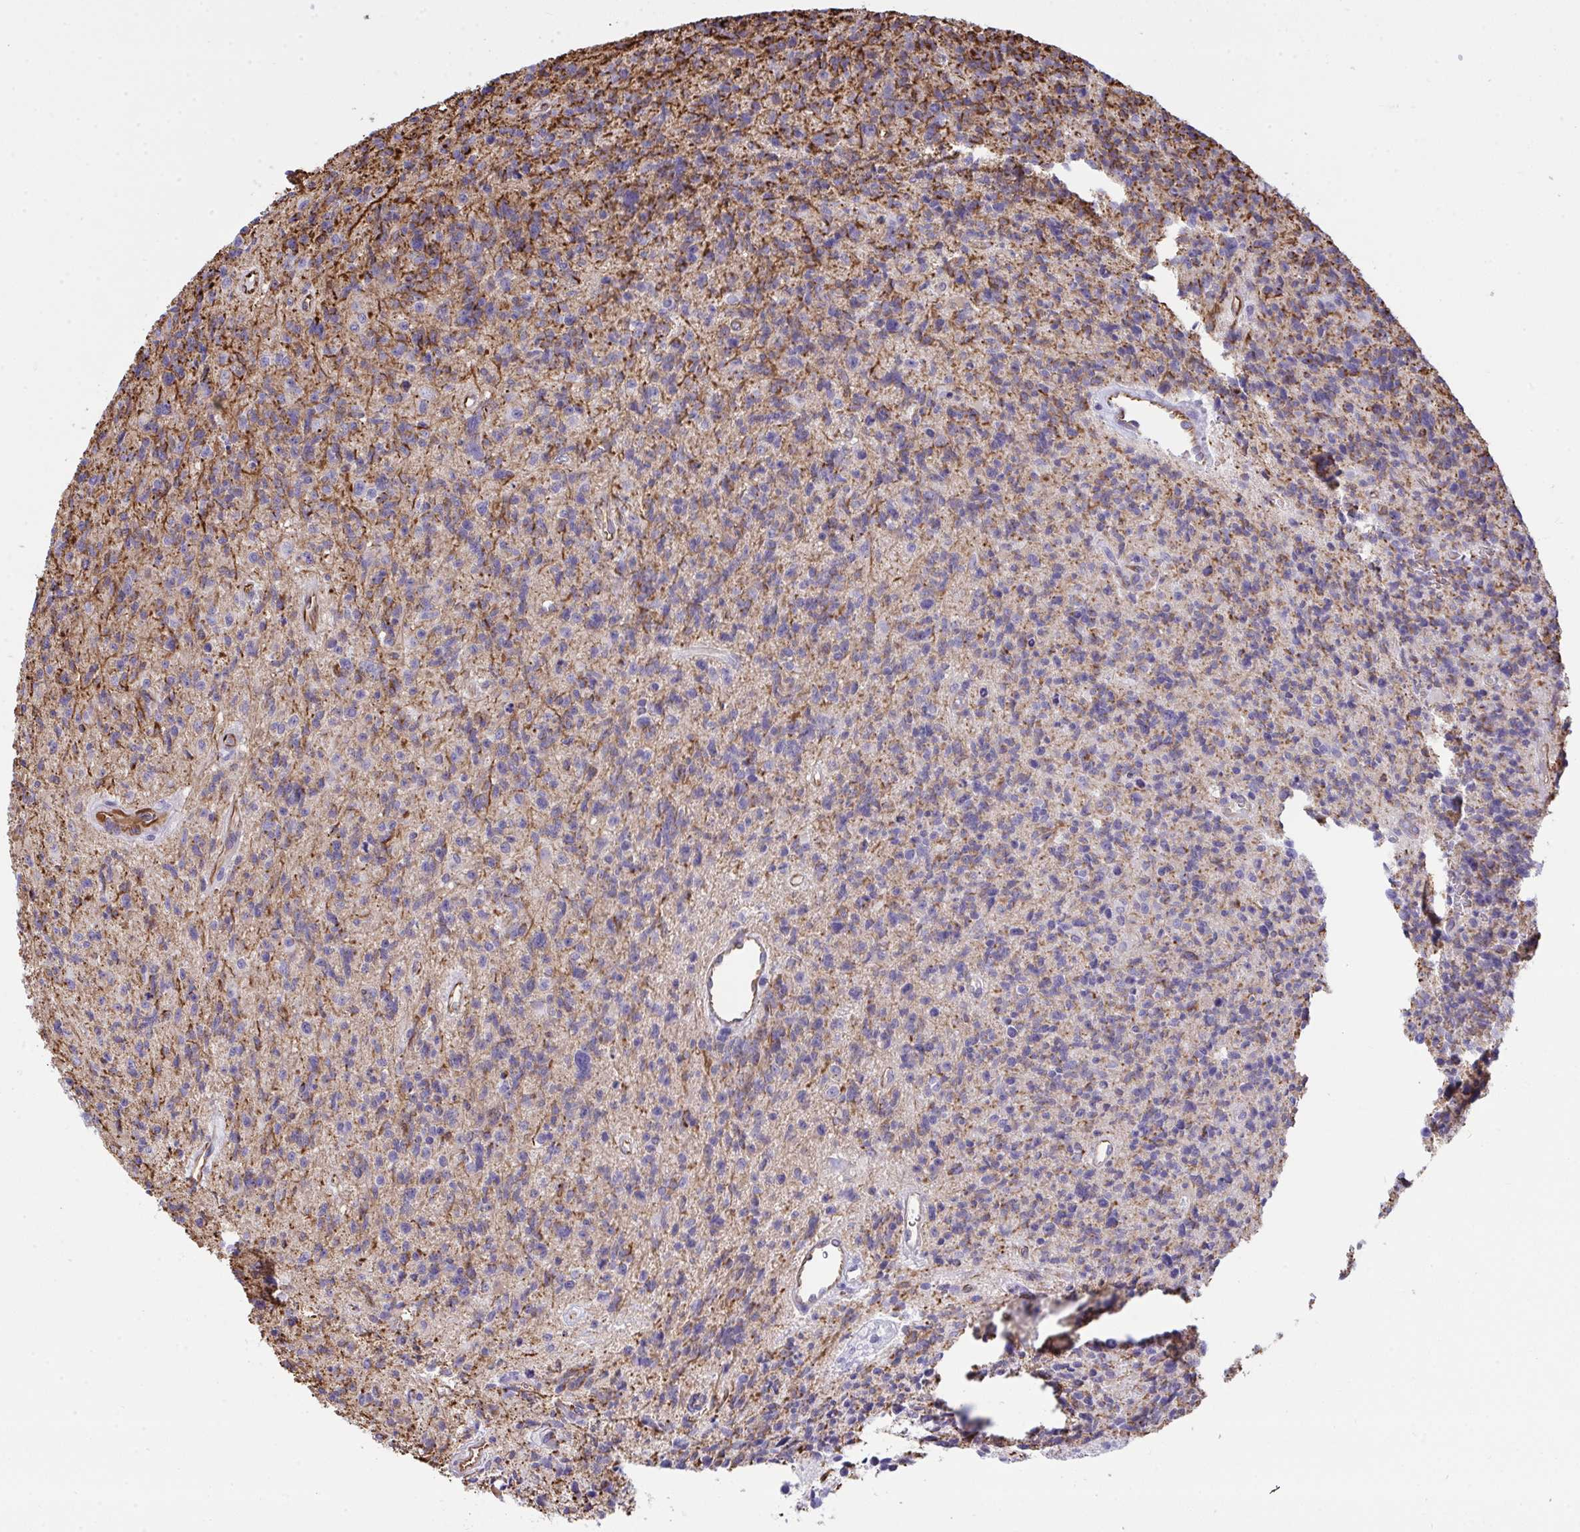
{"staining": {"intensity": "negative", "quantity": "none", "location": "none"}, "tissue": "glioma", "cell_type": "Tumor cells", "image_type": "cancer", "snomed": [{"axis": "morphology", "description": "Glioma, malignant, High grade"}, {"axis": "topography", "description": "Brain"}], "caption": "This image is of malignant glioma (high-grade) stained with immunohistochemistry (IHC) to label a protein in brown with the nuclei are counter-stained blue. There is no positivity in tumor cells.", "gene": "SLC35B1", "patient": {"sex": "male", "age": 29}}